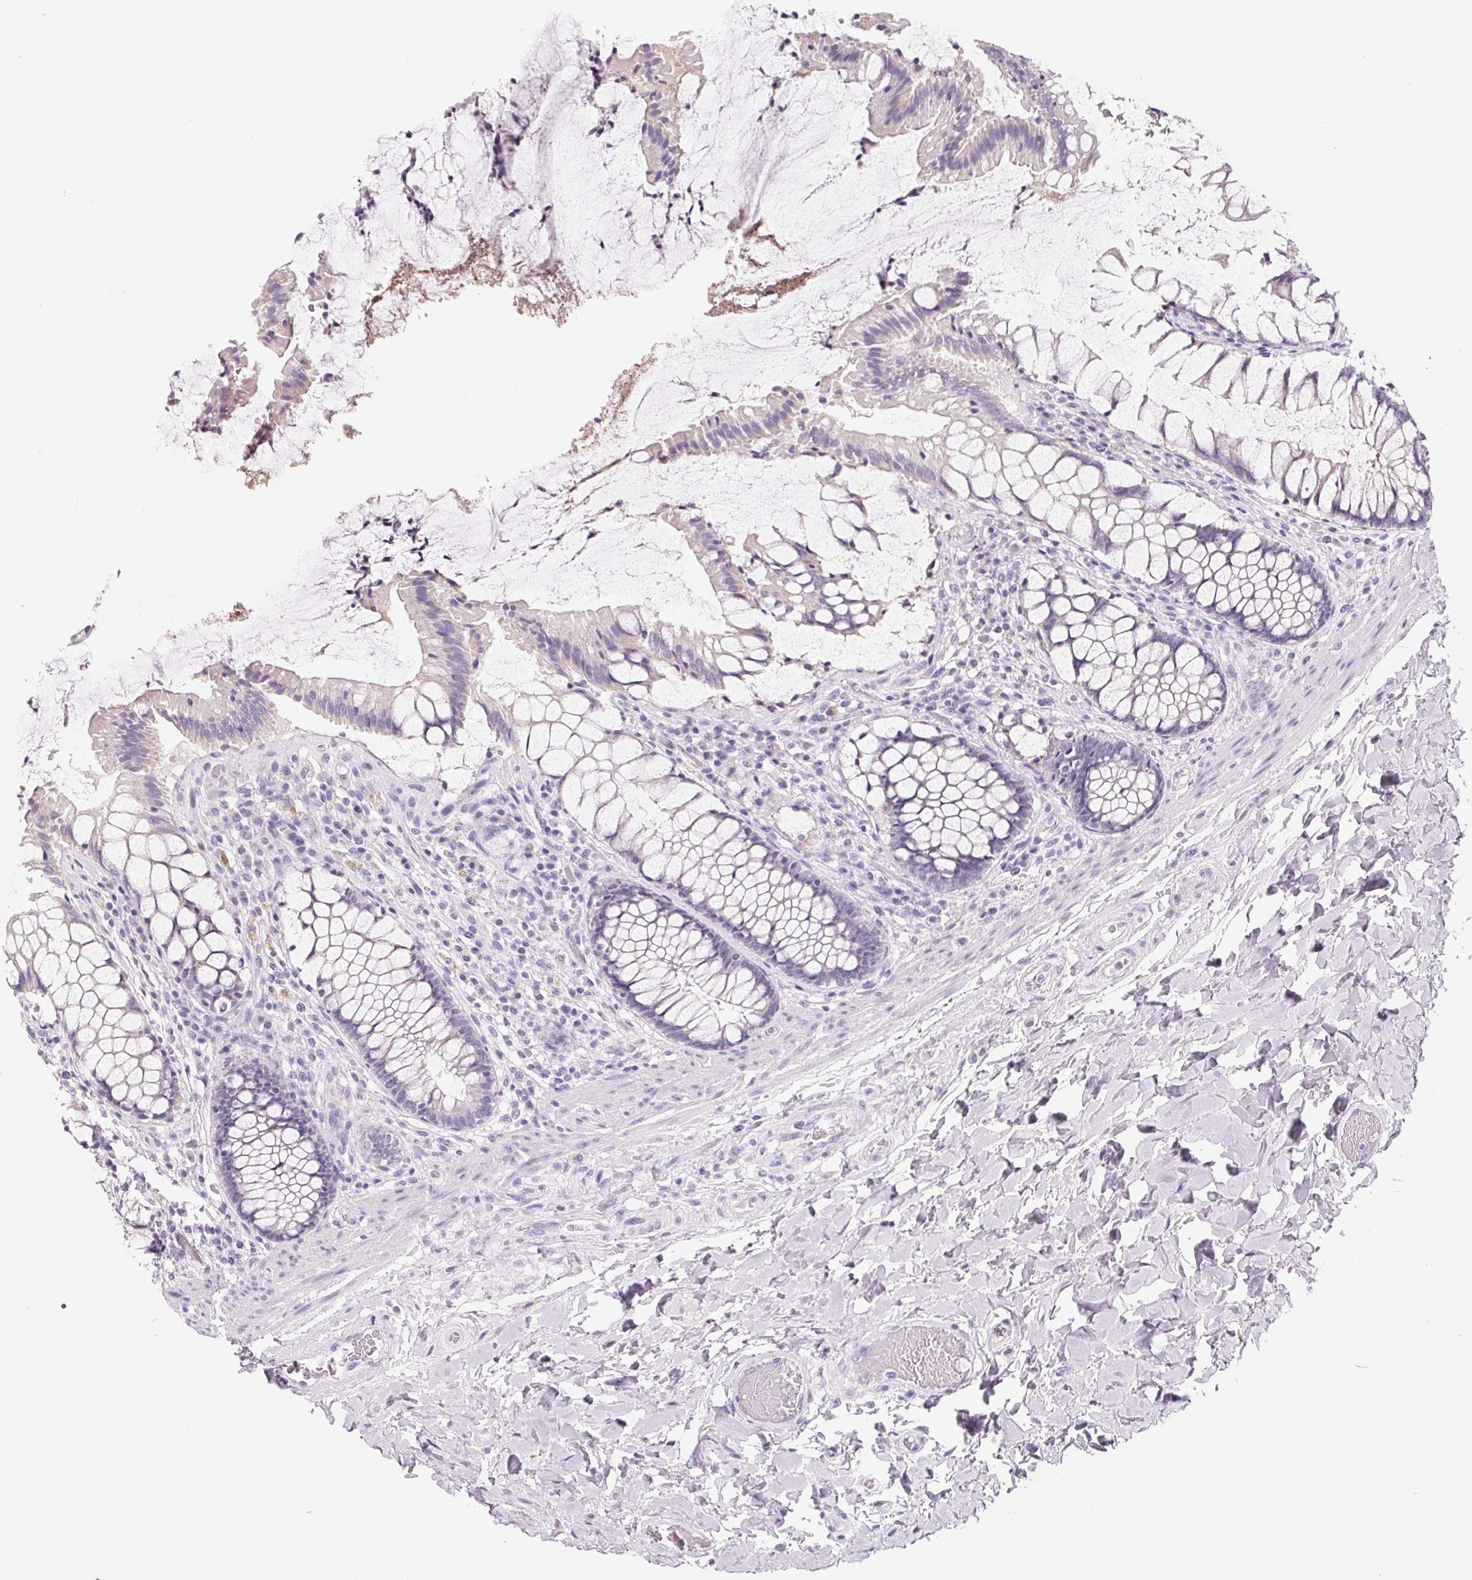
{"staining": {"intensity": "negative", "quantity": "none", "location": "none"}, "tissue": "rectum", "cell_type": "Glandular cells", "image_type": "normal", "snomed": [{"axis": "morphology", "description": "Normal tissue, NOS"}, {"axis": "topography", "description": "Rectum"}], "caption": "High power microscopy histopathology image of an immunohistochemistry micrograph of unremarkable rectum, revealing no significant positivity in glandular cells.", "gene": "FDX1", "patient": {"sex": "female", "age": 58}}